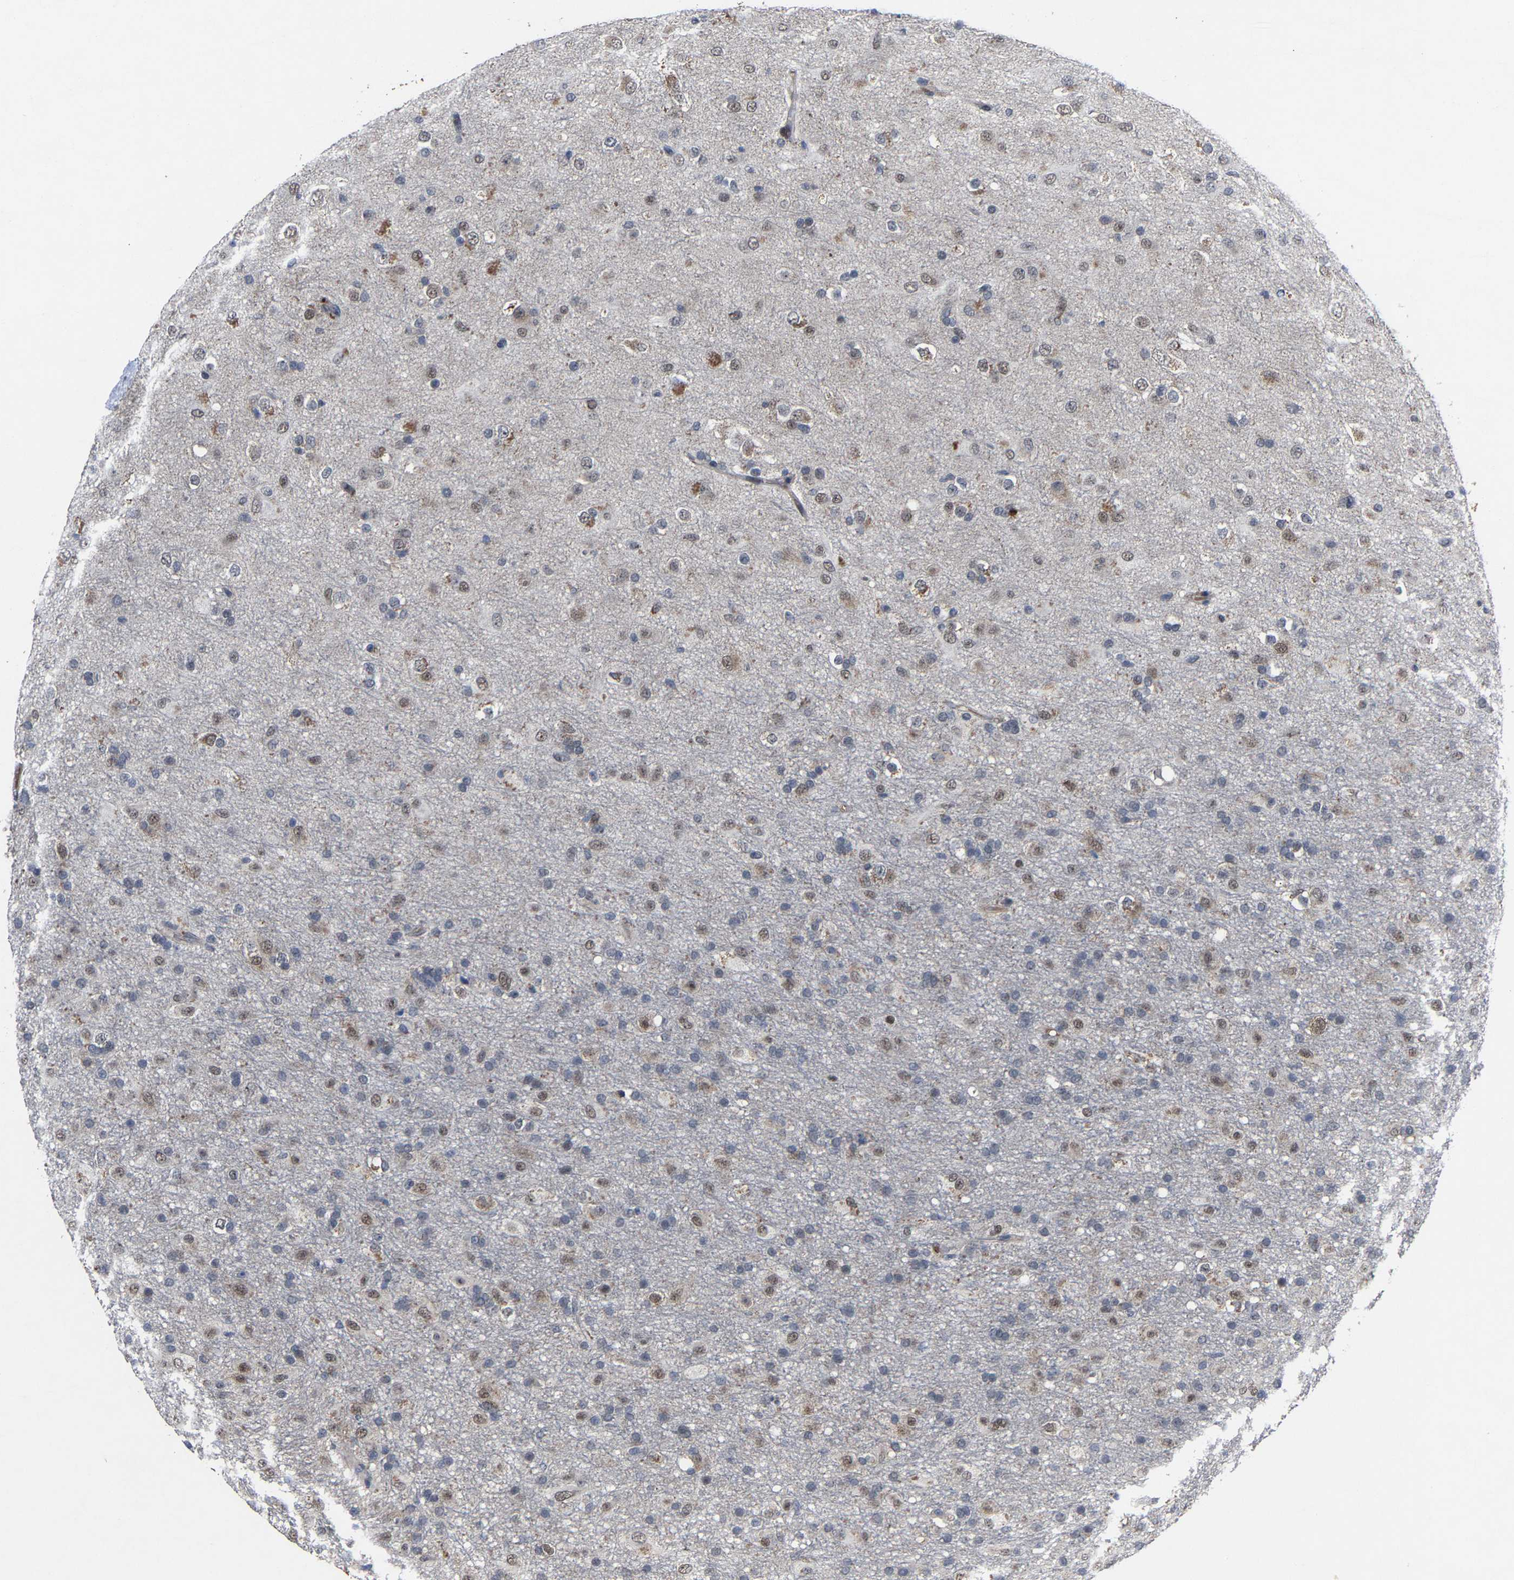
{"staining": {"intensity": "weak", "quantity": "25%-75%", "location": "nuclear"}, "tissue": "glioma", "cell_type": "Tumor cells", "image_type": "cancer", "snomed": [{"axis": "morphology", "description": "Glioma, malignant, Low grade"}, {"axis": "topography", "description": "Brain"}], "caption": "Tumor cells demonstrate low levels of weak nuclear positivity in about 25%-75% of cells in glioma.", "gene": "LSM8", "patient": {"sex": "male", "age": 65}}